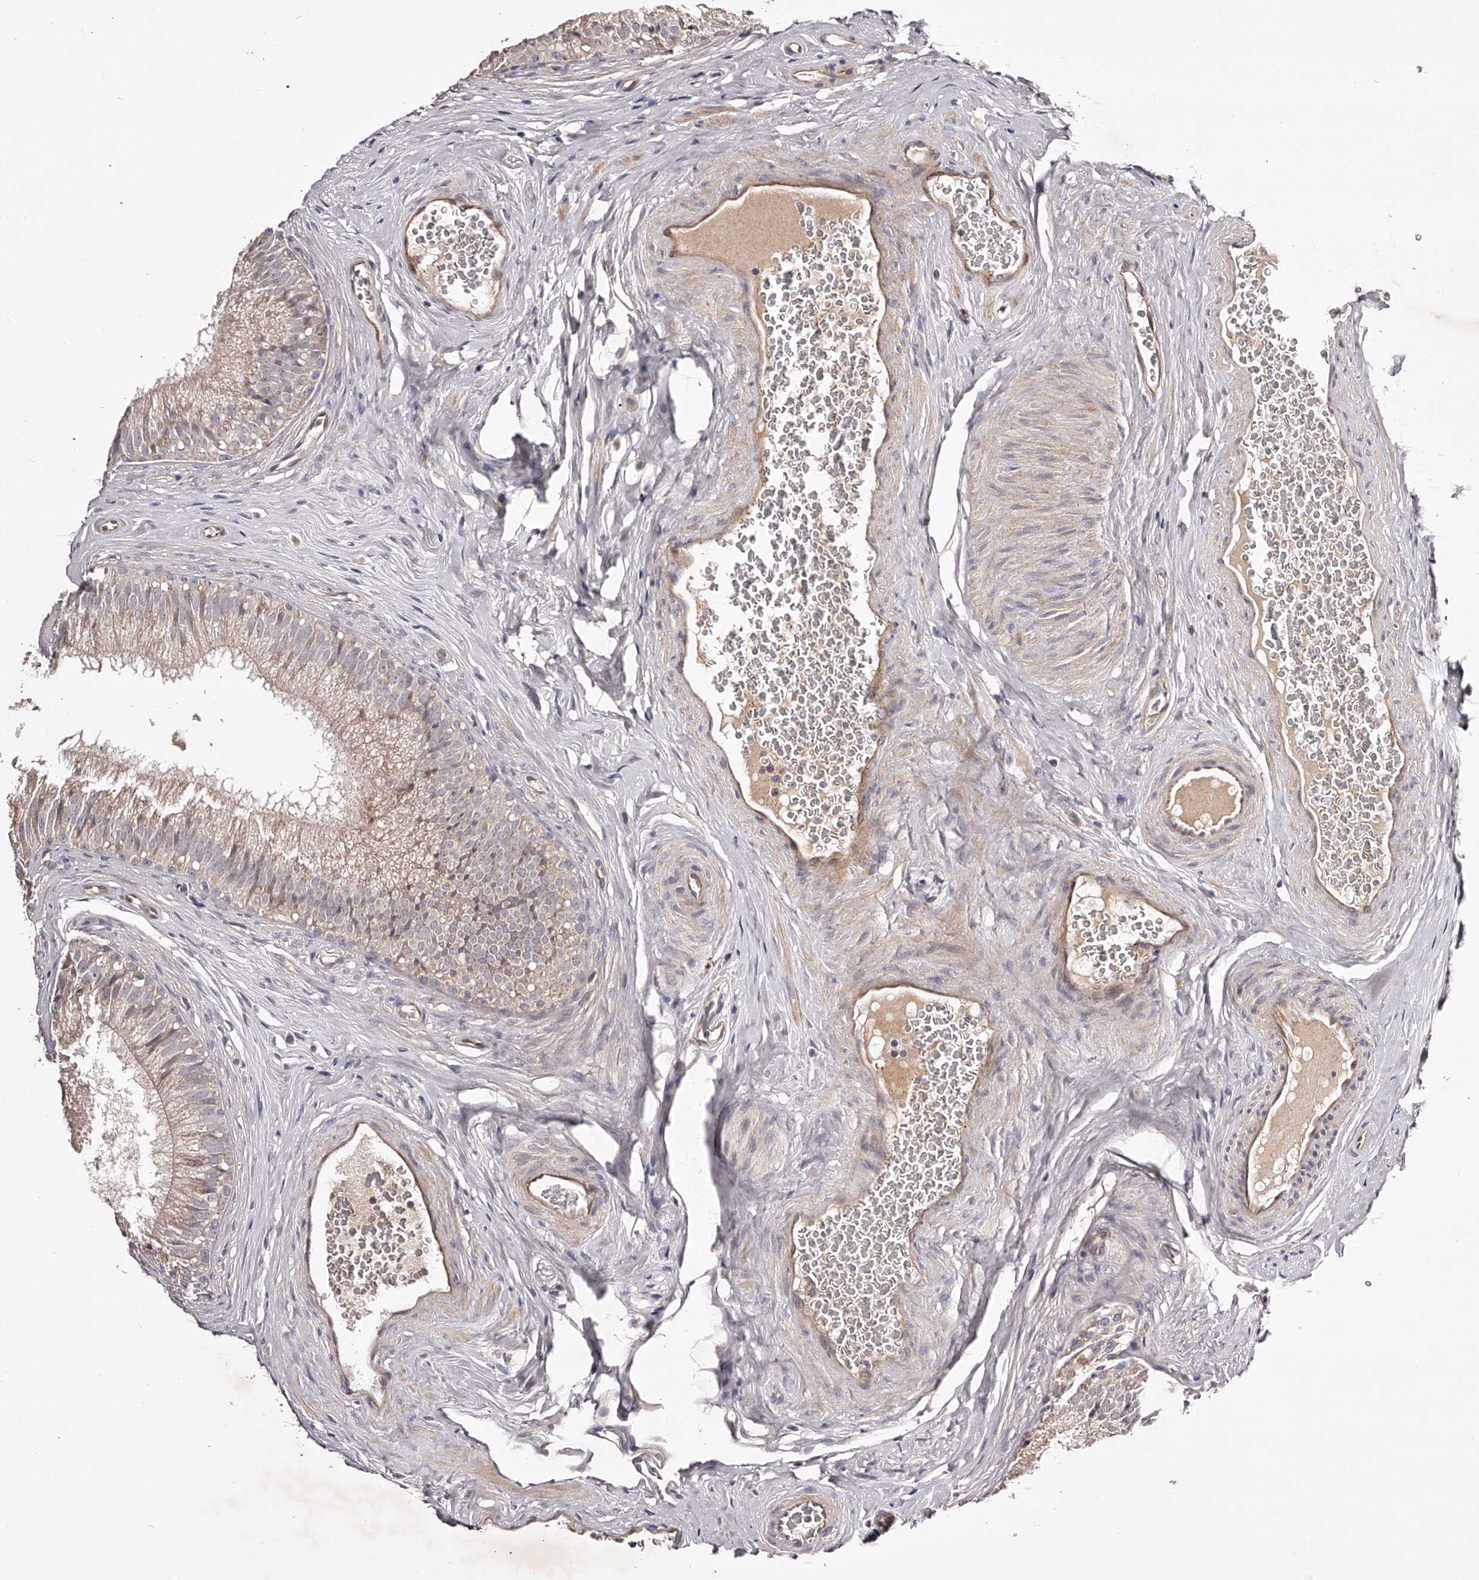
{"staining": {"intensity": "weak", "quantity": ">75%", "location": "cytoplasmic/membranous"}, "tissue": "epididymis", "cell_type": "Glandular cells", "image_type": "normal", "snomed": [{"axis": "morphology", "description": "Normal tissue, NOS"}, {"axis": "topography", "description": "Epididymis"}], "caption": "This is an image of immunohistochemistry staining of normal epididymis, which shows weak expression in the cytoplasmic/membranous of glandular cells.", "gene": "ODF2L", "patient": {"sex": "male", "age": 29}}